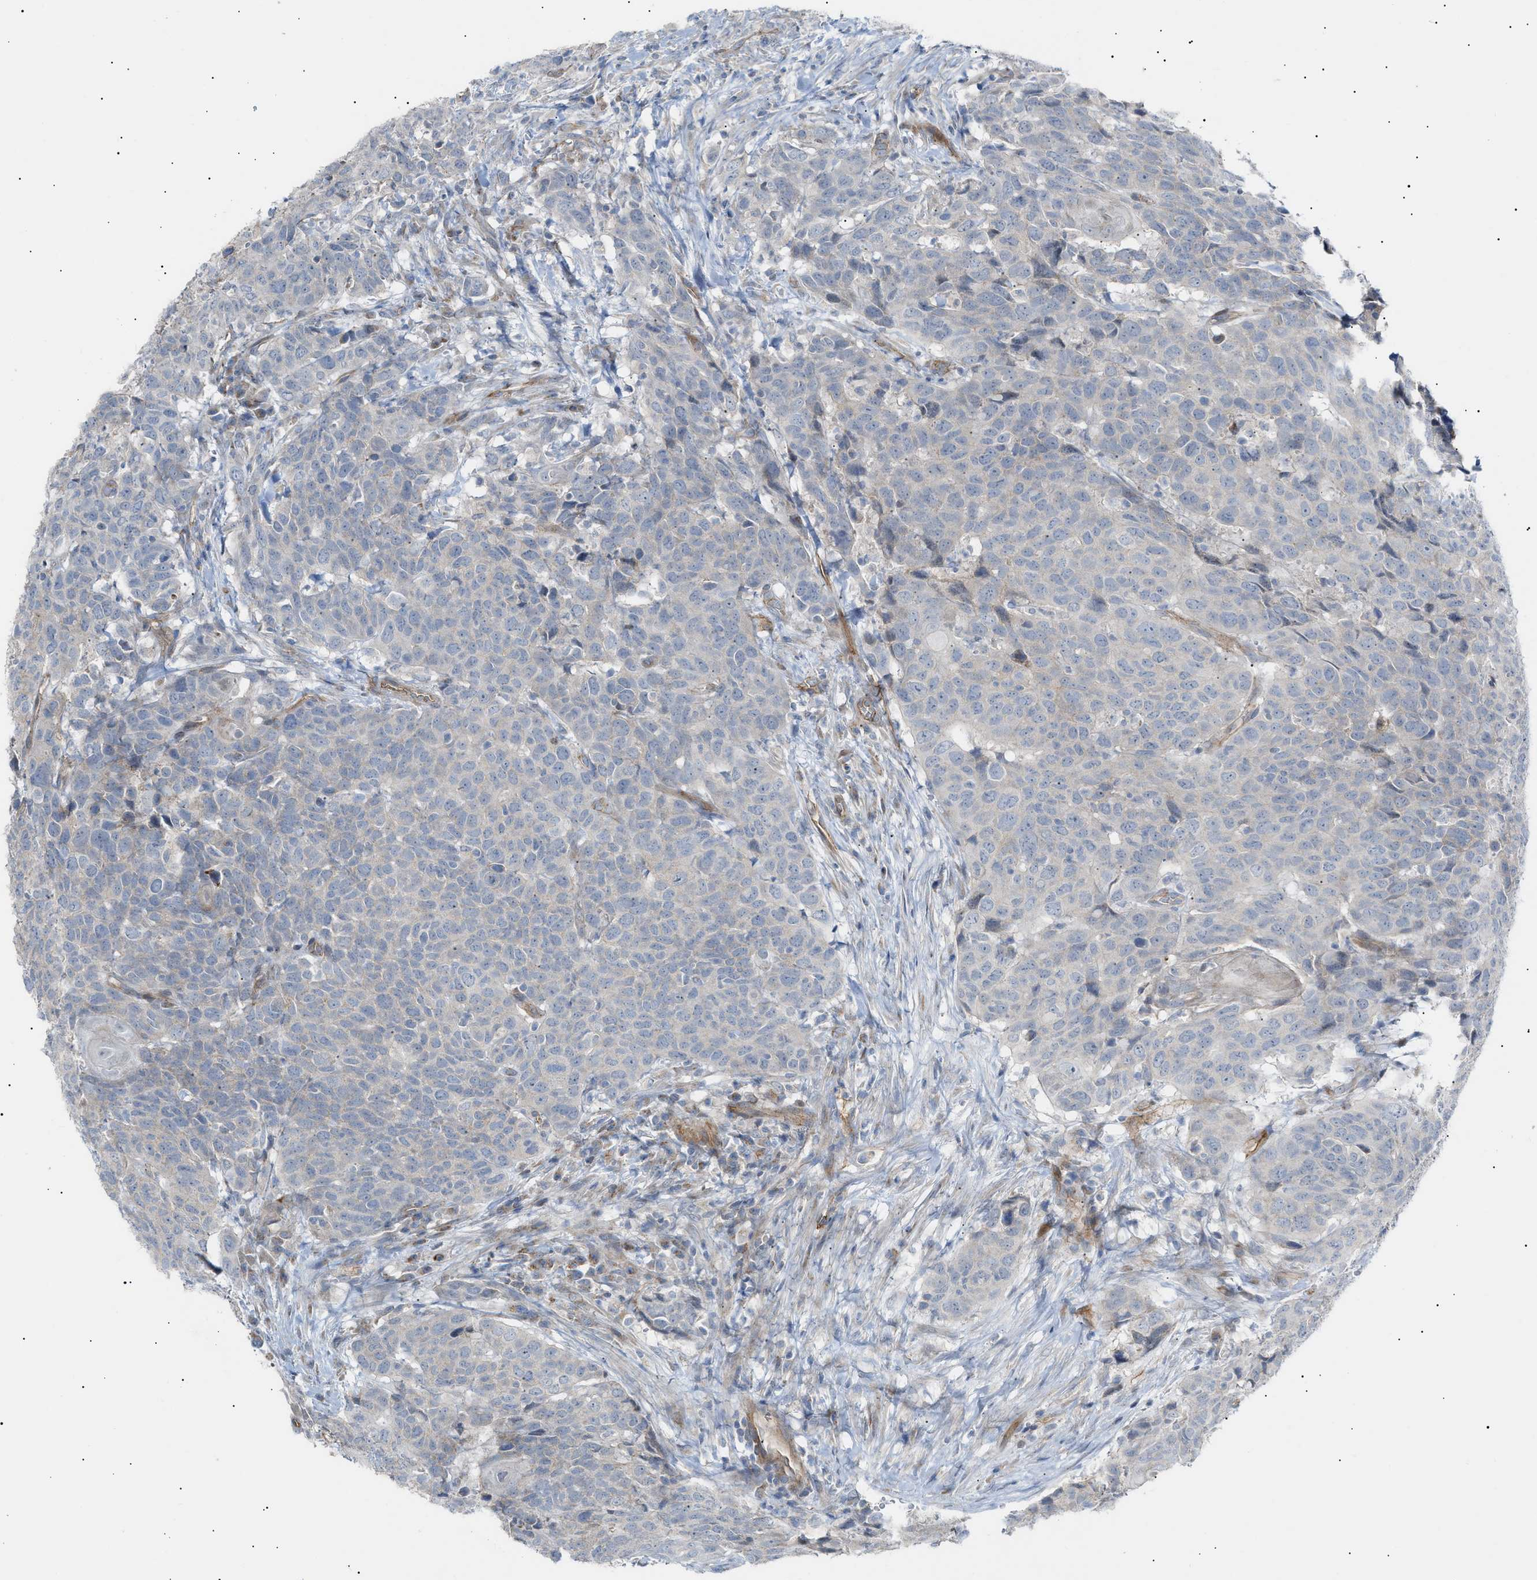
{"staining": {"intensity": "negative", "quantity": "none", "location": "none"}, "tissue": "head and neck cancer", "cell_type": "Tumor cells", "image_type": "cancer", "snomed": [{"axis": "morphology", "description": "Squamous cell carcinoma, NOS"}, {"axis": "topography", "description": "Head-Neck"}], "caption": "Immunohistochemistry of human squamous cell carcinoma (head and neck) displays no positivity in tumor cells. The staining was performed using DAB to visualize the protein expression in brown, while the nuclei were stained in blue with hematoxylin (Magnification: 20x).", "gene": "ZFHX2", "patient": {"sex": "male", "age": 66}}